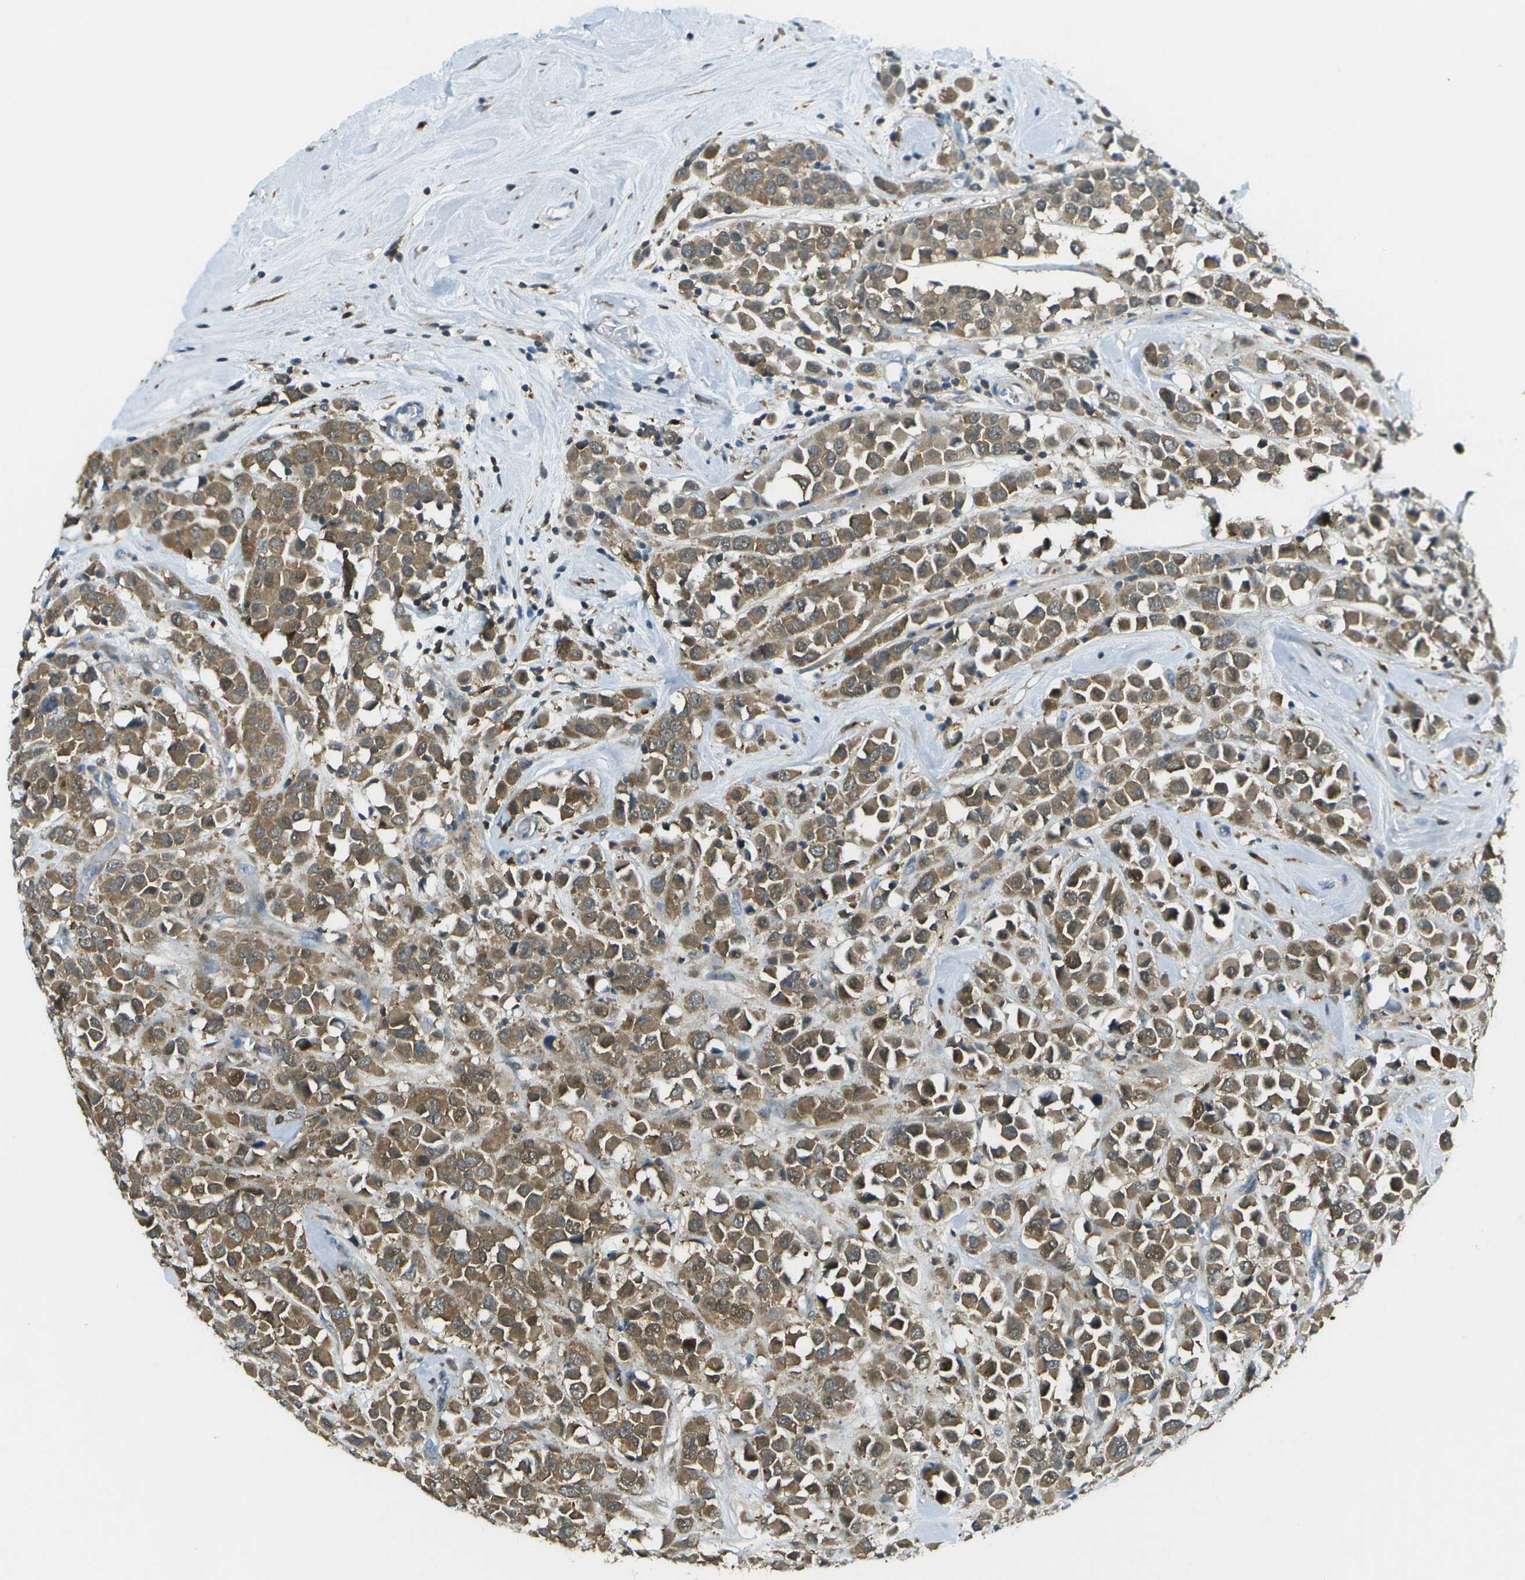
{"staining": {"intensity": "moderate", "quantity": ">75%", "location": "cytoplasmic/membranous"}, "tissue": "breast cancer", "cell_type": "Tumor cells", "image_type": "cancer", "snomed": [{"axis": "morphology", "description": "Duct carcinoma"}, {"axis": "topography", "description": "Breast"}], "caption": "About >75% of tumor cells in breast cancer (infiltrating ductal carcinoma) show moderate cytoplasmic/membranous protein positivity as visualized by brown immunohistochemical staining.", "gene": "CDH23", "patient": {"sex": "female", "age": 61}}